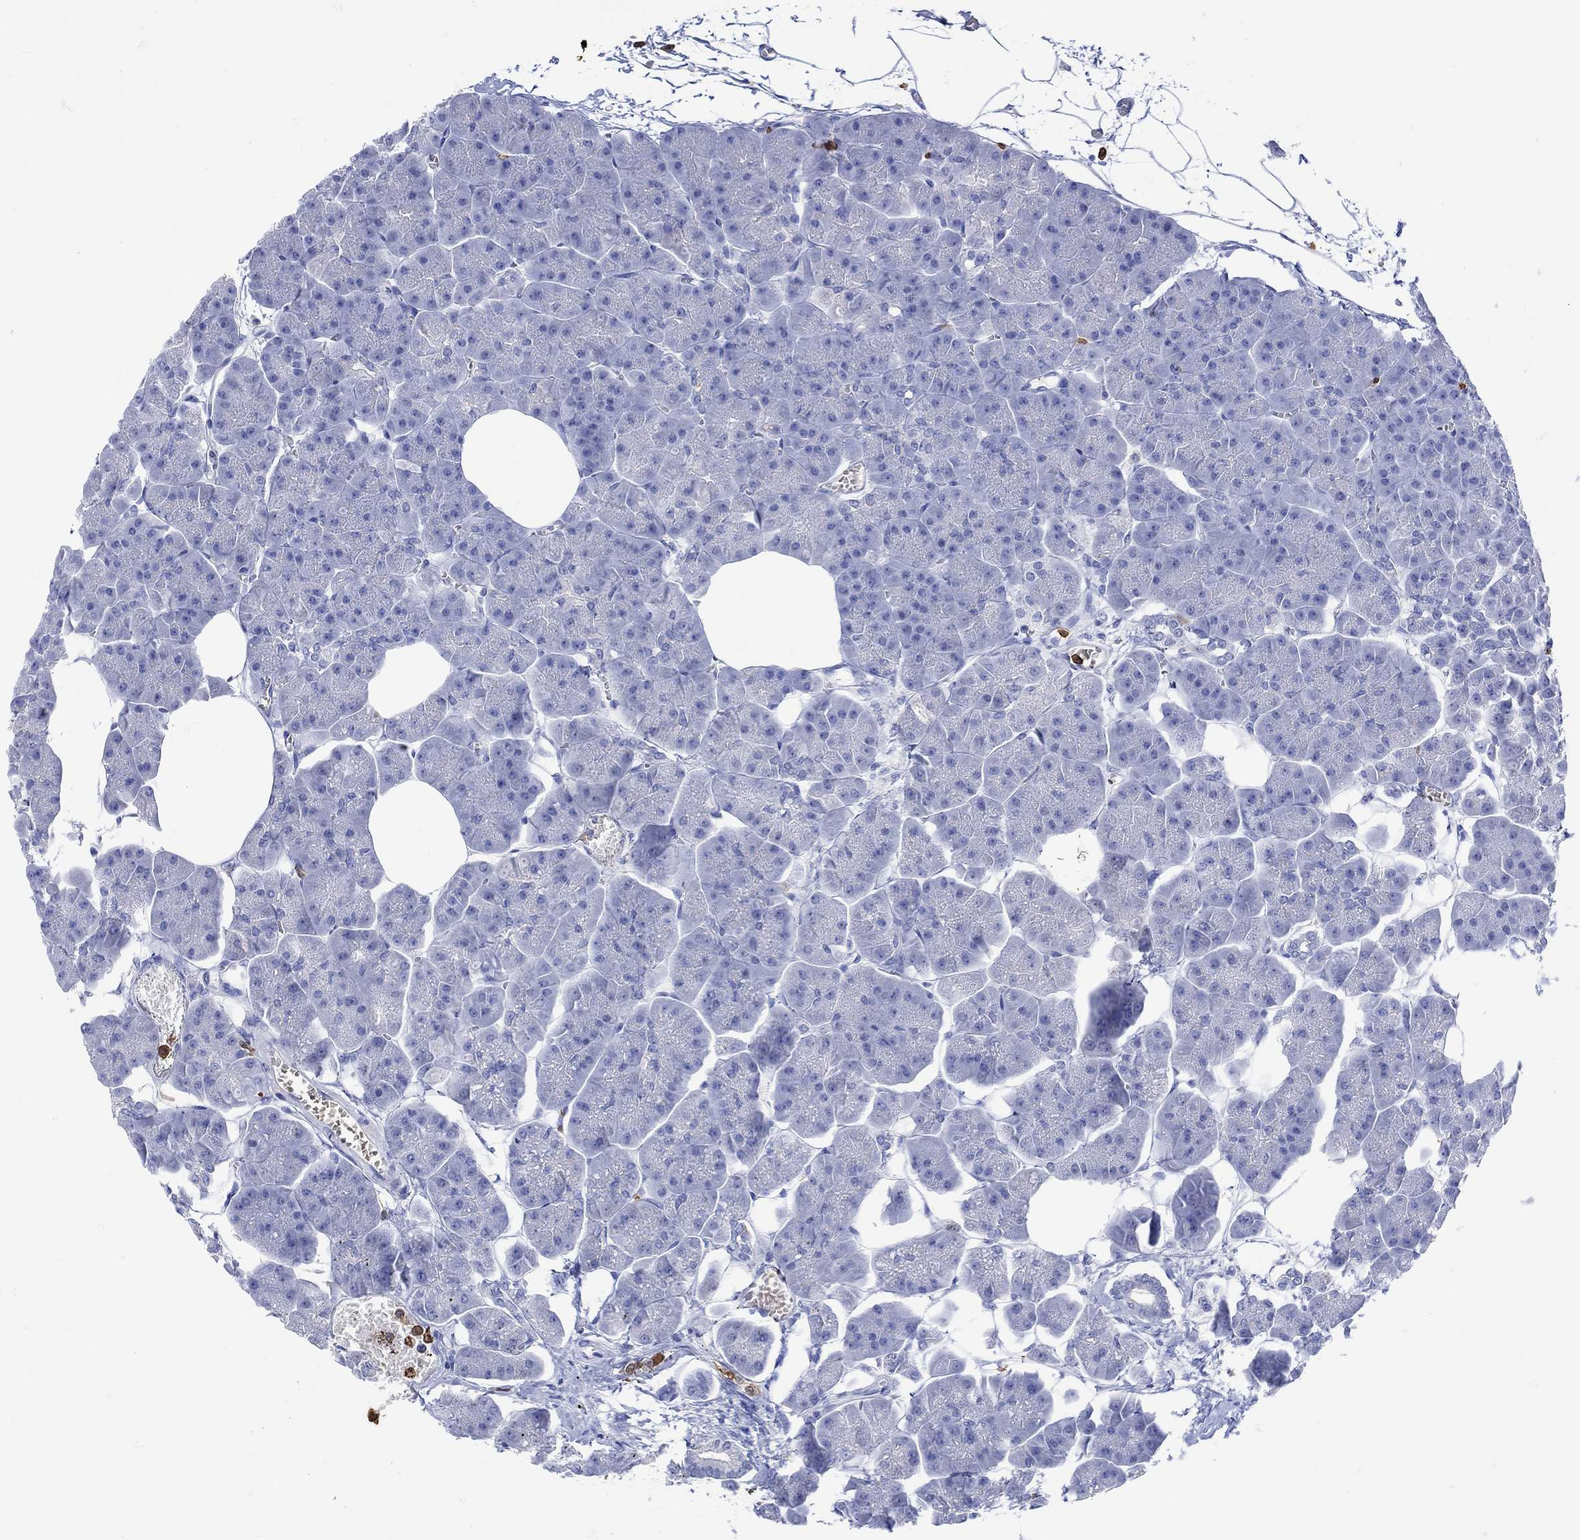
{"staining": {"intensity": "negative", "quantity": "none", "location": "none"}, "tissue": "pancreas", "cell_type": "Exocrine glandular cells", "image_type": "normal", "snomed": [{"axis": "morphology", "description": "Normal tissue, NOS"}, {"axis": "topography", "description": "Adipose tissue"}, {"axis": "topography", "description": "Pancreas"}, {"axis": "topography", "description": "Peripheral nerve tissue"}], "caption": "High magnification brightfield microscopy of benign pancreas stained with DAB (3,3'-diaminobenzidine) (brown) and counterstained with hematoxylin (blue): exocrine glandular cells show no significant positivity. (DAB (3,3'-diaminobenzidine) immunohistochemistry with hematoxylin counter stain).", "gene": "LINGO3", "patient": {"sex": "female", "age": 58}}